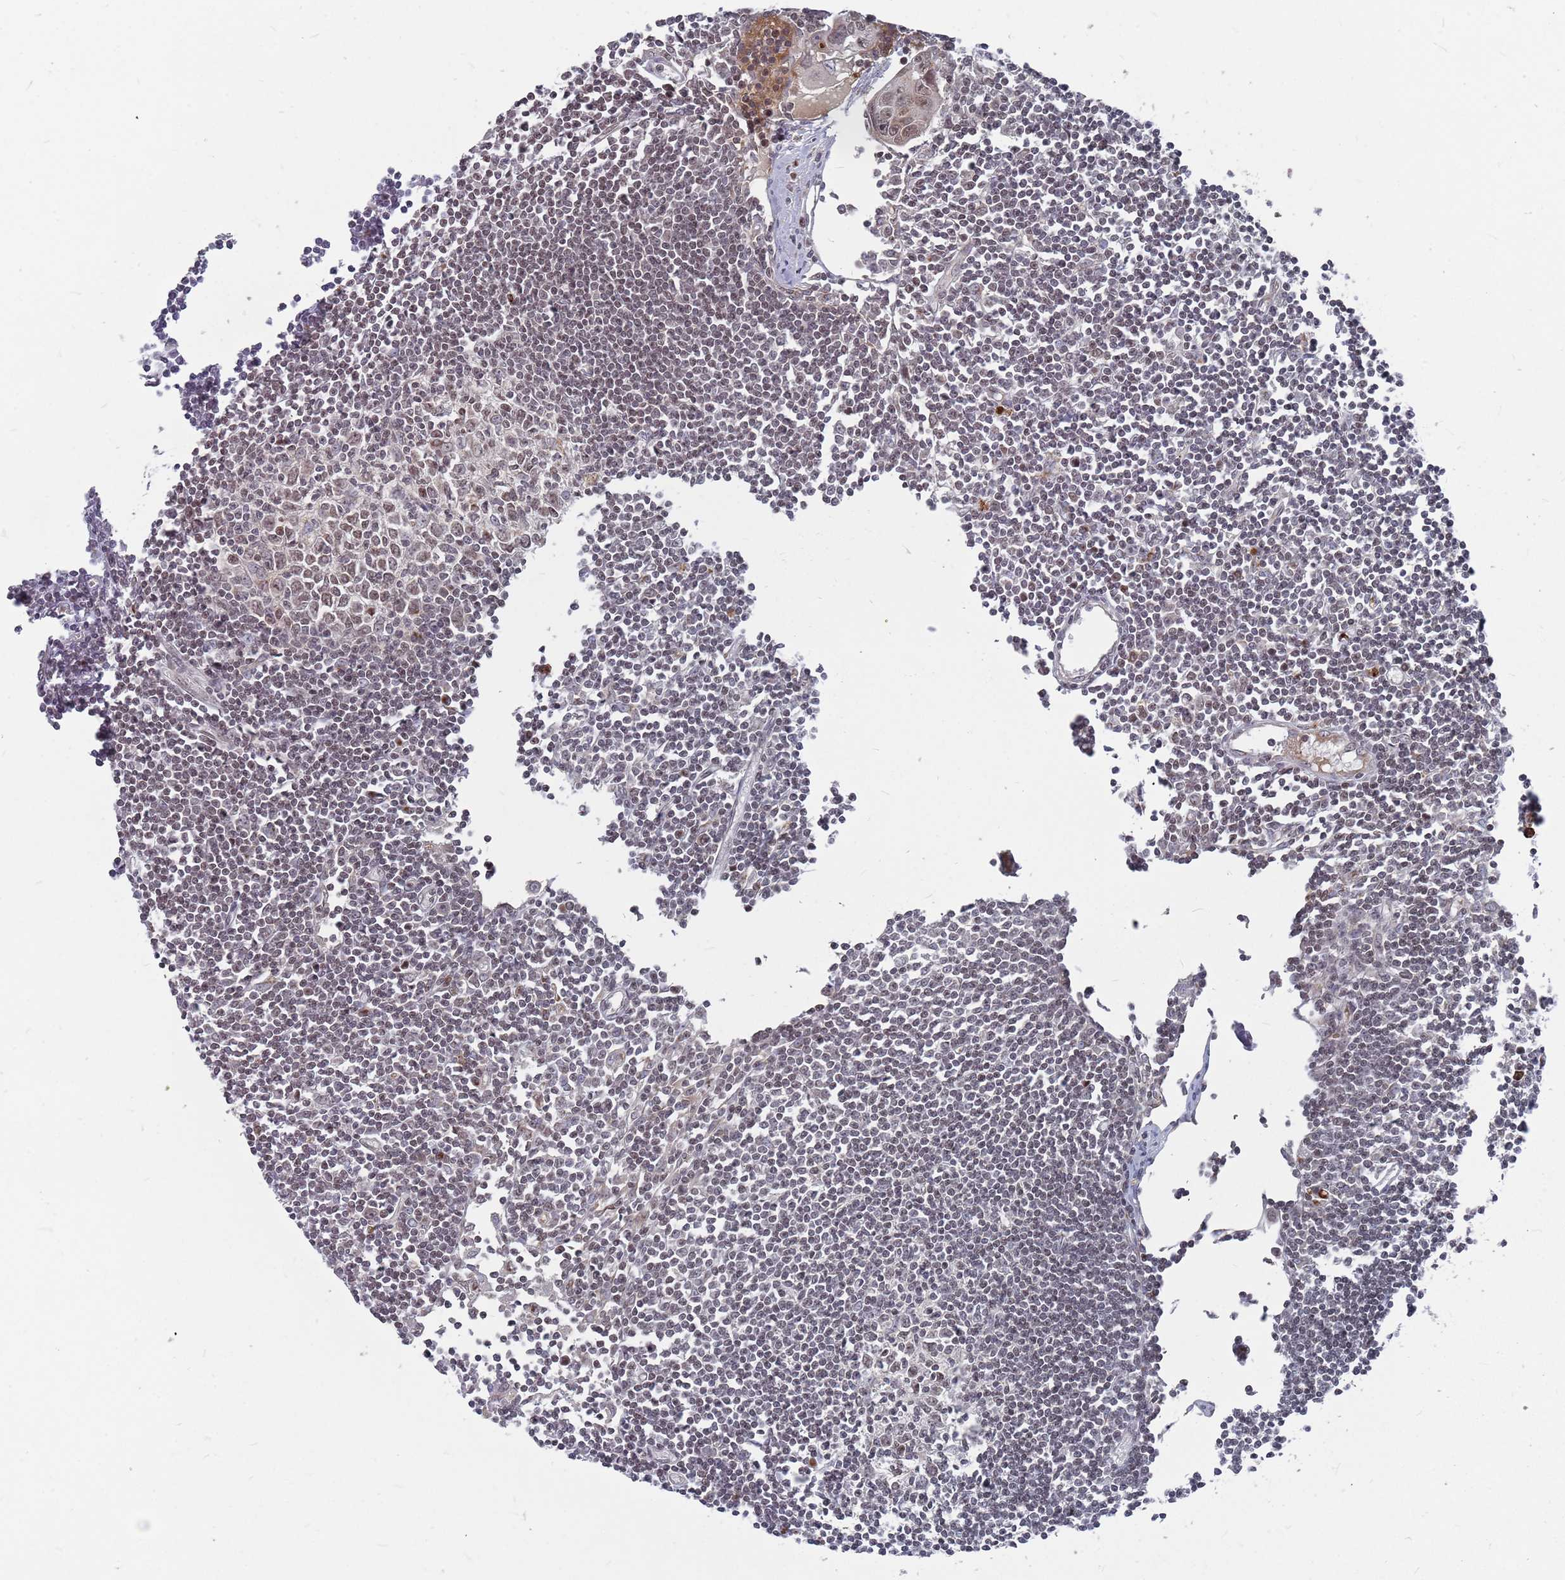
{"staining": {"intensity": "moderate", "quantity": "<25%", "location": "nuclear"}, "tissue": "lymph node", "cell_type": "Germinal center cells", "image_type": "normal", "snomed": [{"axis": "morphology", "description": "Normal tissue, NOS"}, {"axis": "topography", "description": "Lymph node"}], "caption": "DAB (3,3'-diaminobenzidine) immunohistochemical staining of benign human lymph node exhibits moderate nuclear protein expression in approximately <25% of germinal center cells. (Stains: DAB (3,3'-diaminobenzidine) in brown, nuclei in blue, Microscopy: brightfield microscopy at high magnification).", "gene": "FMO4", "patient": {"sex": "female", "age": 11}}